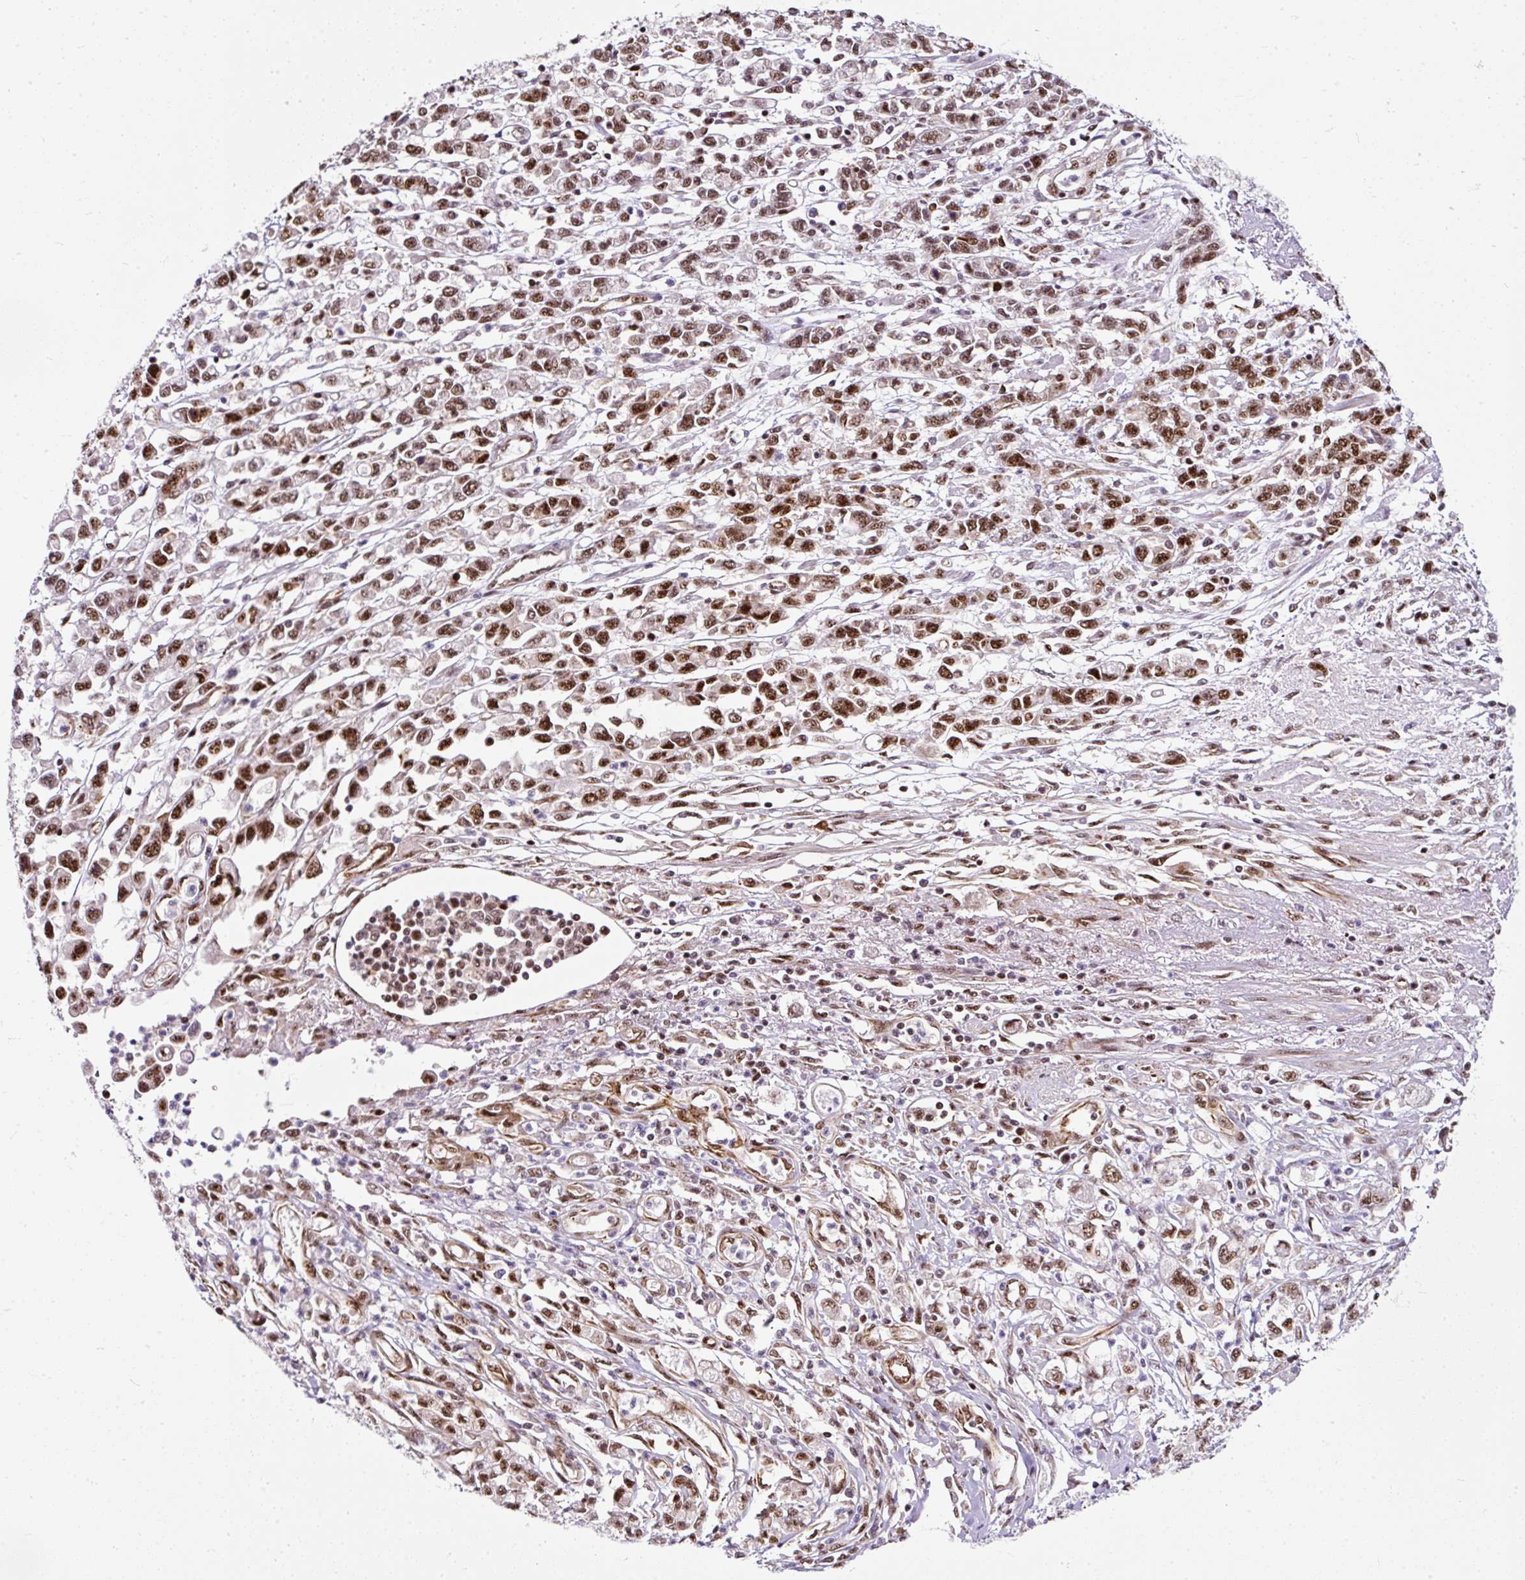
{"staining": {"intensity": "moderate", "quantity": ">75%", "location": "nuclear"}, "tissue": "stomach cancer", "cell_type": "Tumor cells", "image_type": "cancer", "snomed": [{"axis": "morphology", "description": "Adenocarcinoma, NOS"}, {"axis": "topography", "description": "Stomach"}], "caption": "Immunohistochemical staining of stomach adenocarcinoma displays medium levels of moderate nuclear protein staining in approximately >75% of tumor cells. The staining was performed using DAB to visualize the protein expression in brown, while the nuclei were stained in blue with hematoxylin (Magnification: 20x).", "gene": "LUC7L2", "patient": {"sex": "female", "age": 76}}